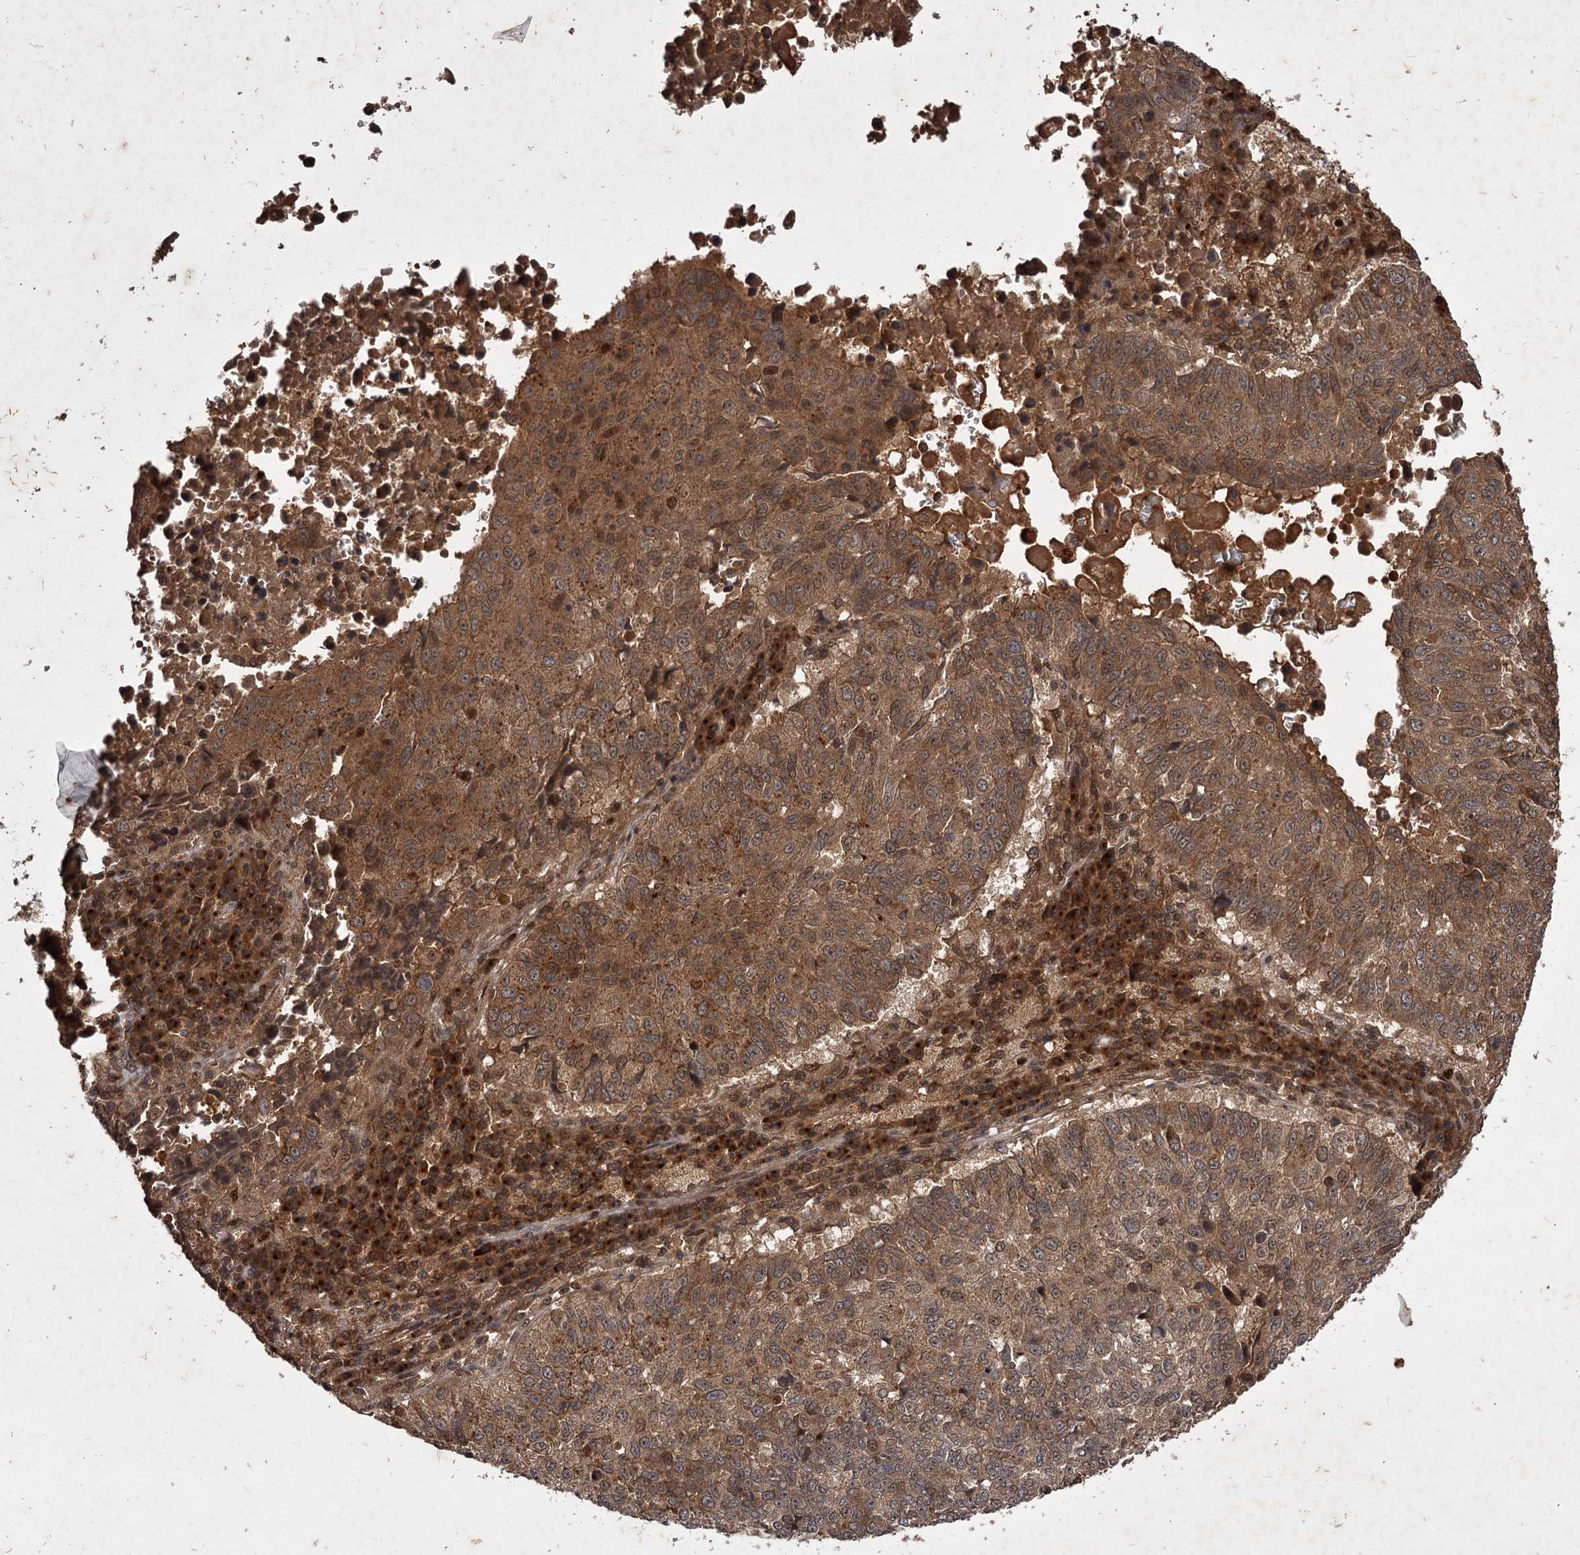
{"staining": {"intensity": "moderate", "quantity": ">75%", "location": "cytoplasmic/membranous"}, "tissue": "lung cancer", "cell_type": "Tumor cells", "image_type": "cancer", "snomed": [{"axis": "morphology", "description": "Squamous cell carcinoma, NOS"}, {"axis": "topography", "description": "Lung"}], "caption": "Lung cancer tissue reveals moderate cytoplasmic/membranous staining in approximately >75% of tumor cells (DAB IHC with brightfield microscopy, high magnification).", "gene": "TBC1D23", "patient": {"sex": "male", "age": 73}}